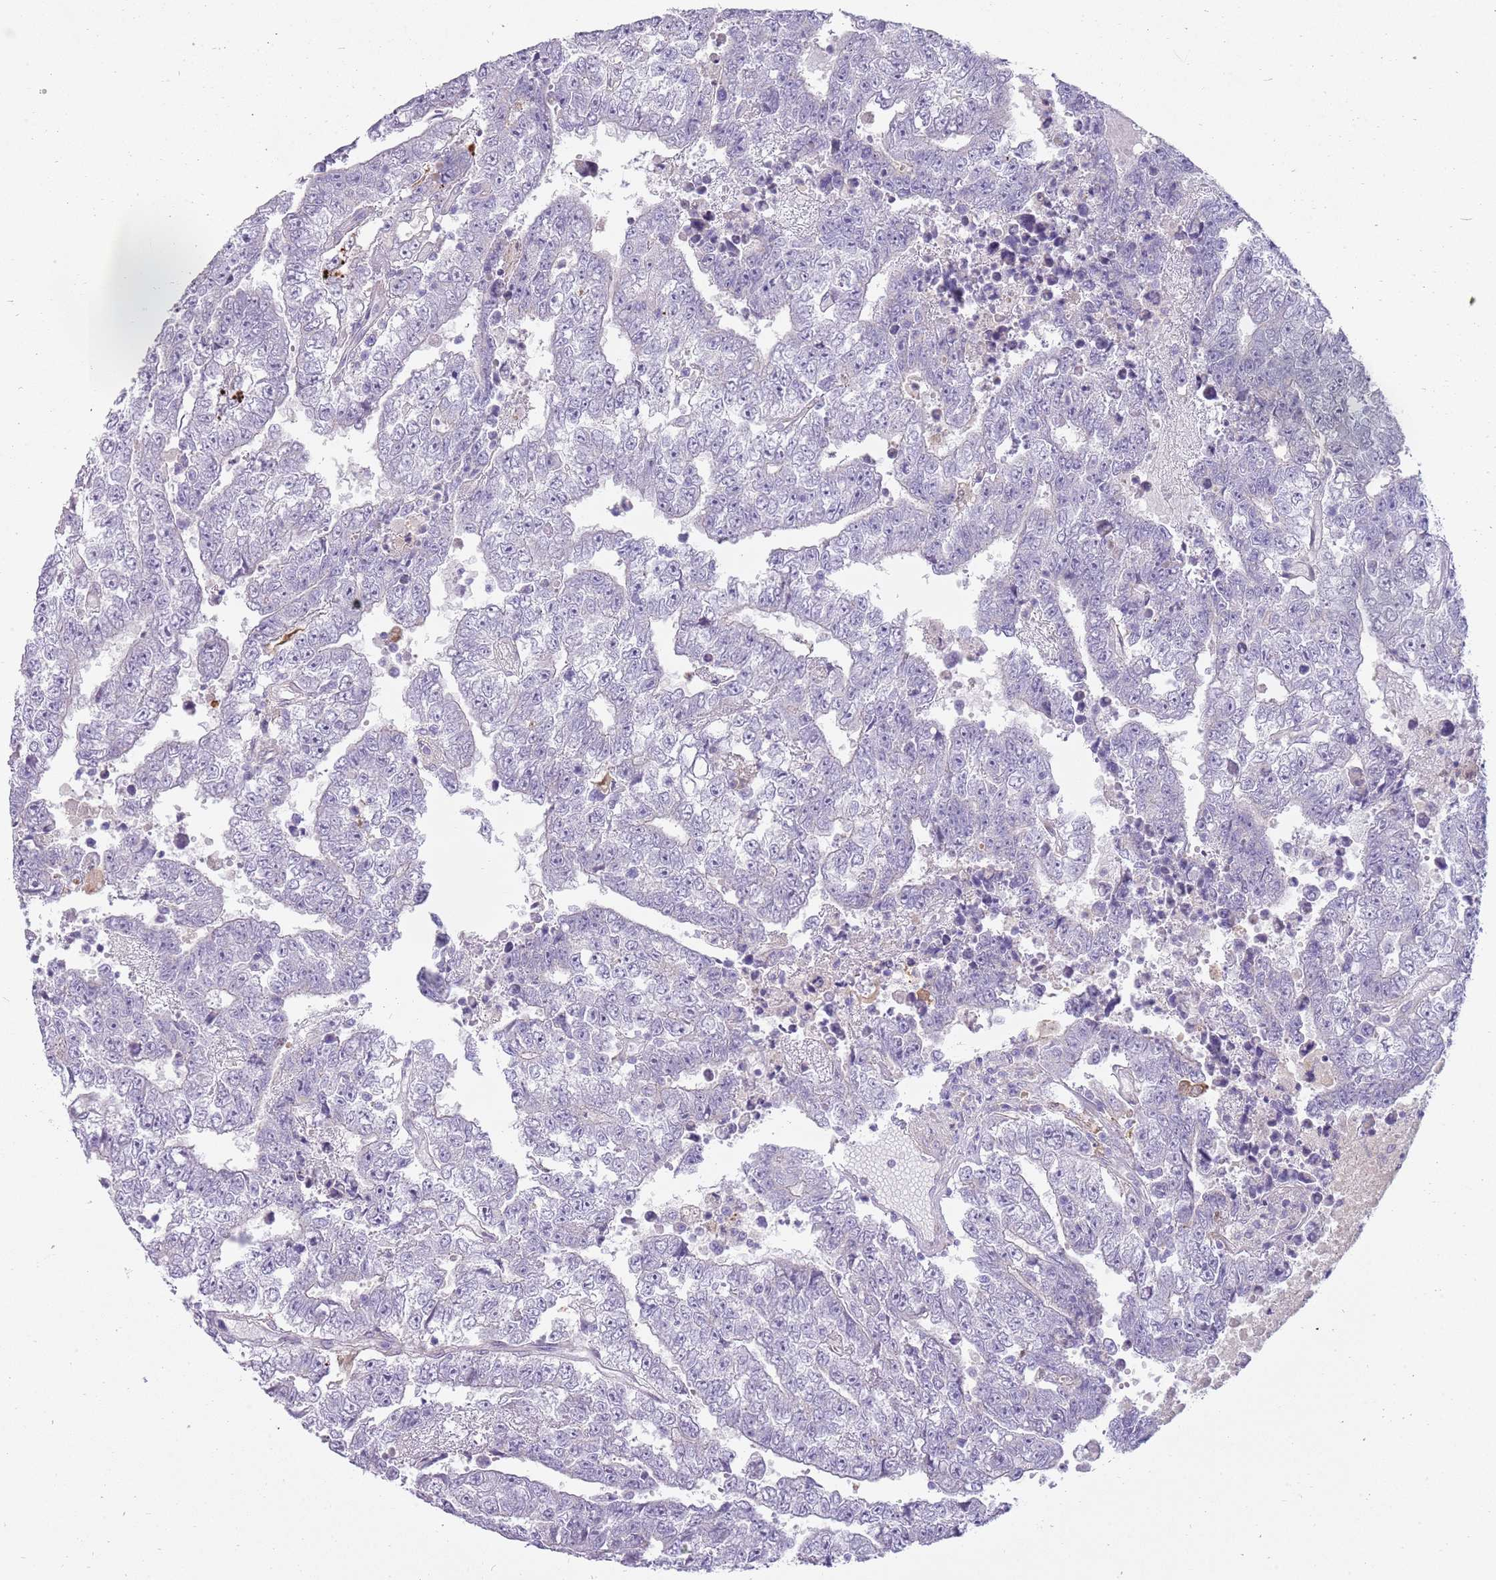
{"staining": {"intensity": "negative", "quantity": "none", "location": "none"}, "tissue": "testis cancer", "cell_type": "Tumor cells", "image_type": "cancer", "snomed": [{"axis": "morphology", "description": "Carcinoma, Embryonal, NOS"}, {"axis": "topography", "description": "Testis"}], "caption": "High power microscopy photomicrograph of an immunohistochemistry micrograph of testis embryonal carcinoma, revealing no significant expression in tumor cells.", "gene": "DIPK1C", "patient": {"sex": "male", "age": 25}}